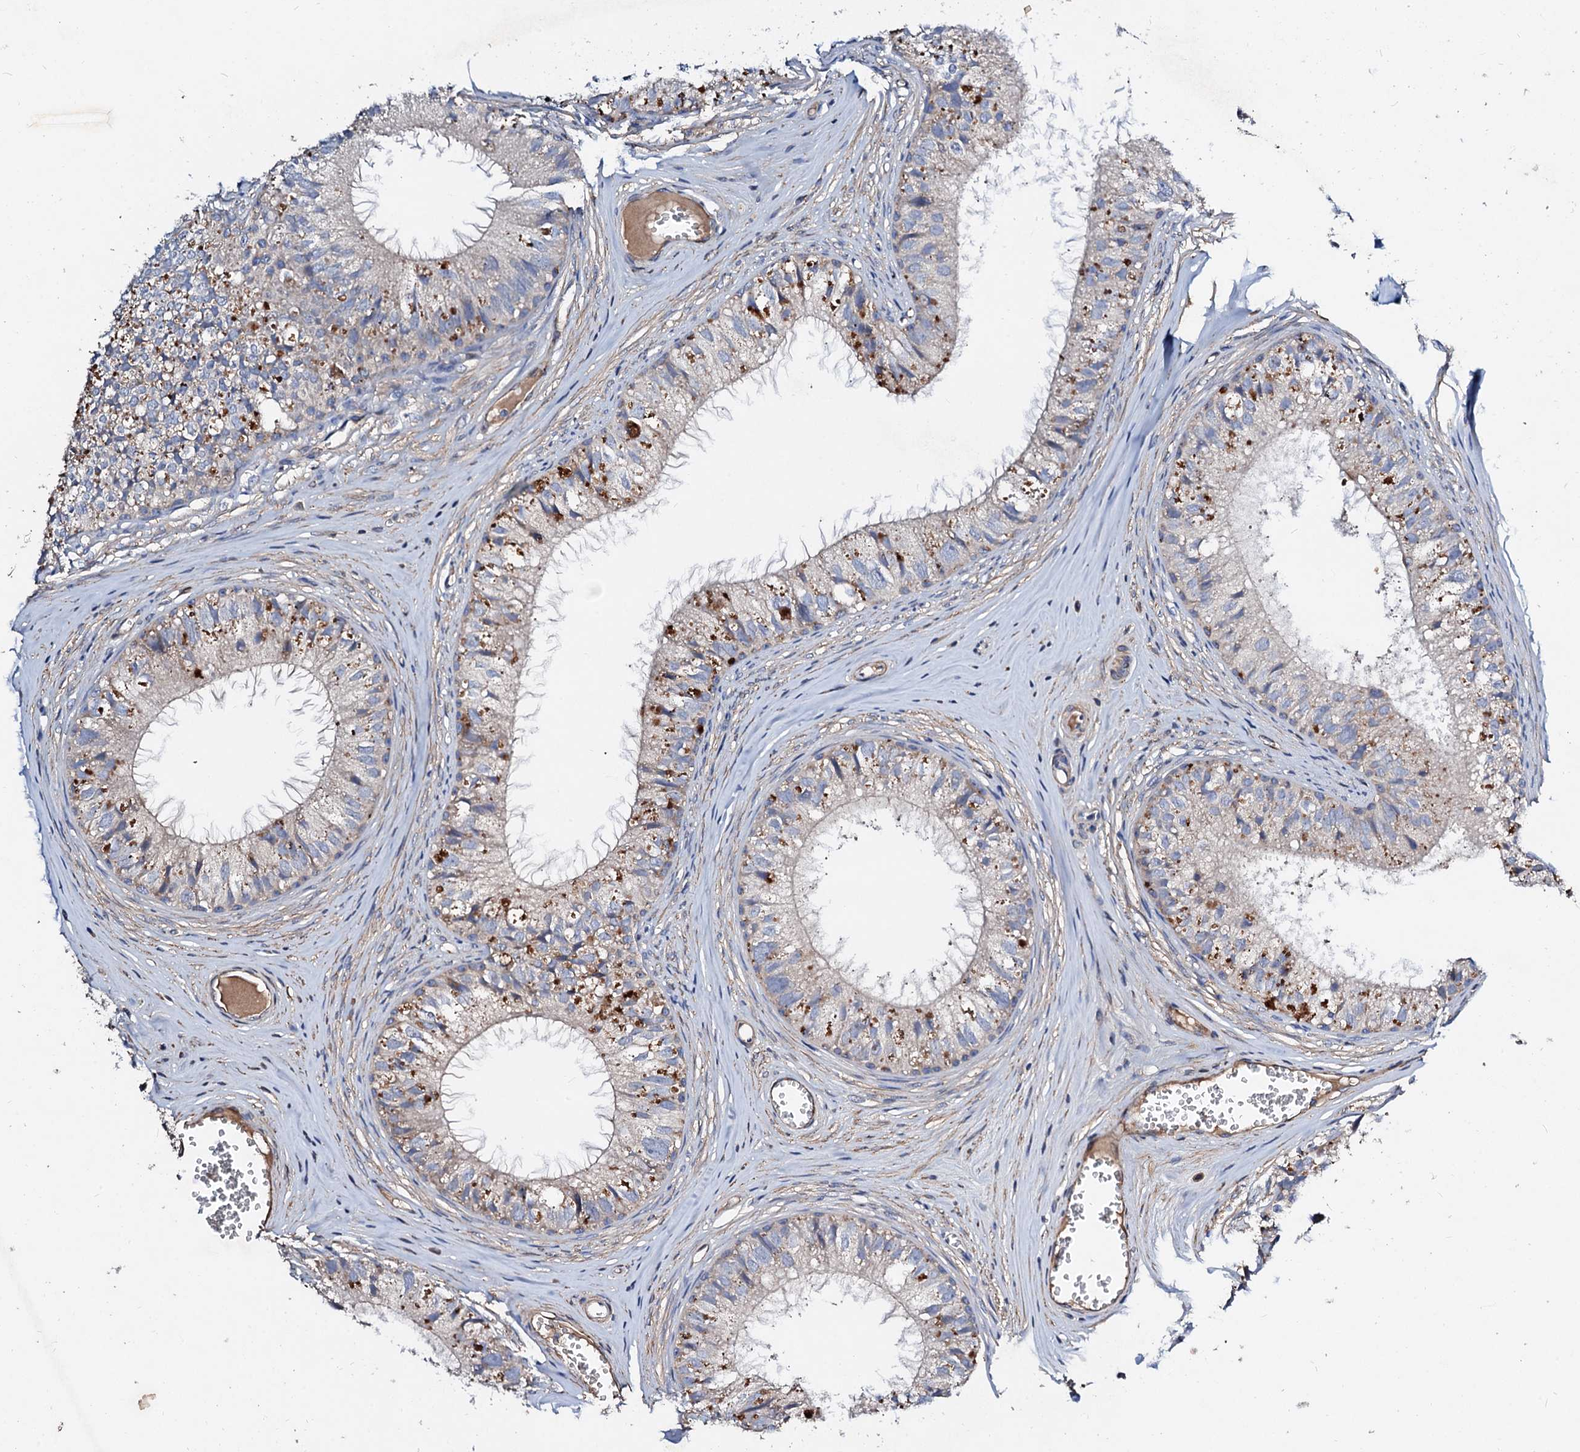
{"staining": {"intensity": "weak", "quantity": "25%-75%", "location": "cytoplasmic/membranous"}, "tissue": "epididymis", "cell_type": "Glandular cells", "image_type": "normal", "snomed": [{"axis": "morphology", "description": "Normal tissue, NOS"}, {"axis": "topography", "description": "Epididymis"}], "caption": "Immunohistochemical staining of unremarkable epididymis displays low levels of weak cytoplasmic/membranous expression in about 25%-75% of glandular cells.", "gene": "FIBIN", "patient": {"sex": "male", "age": 36}}